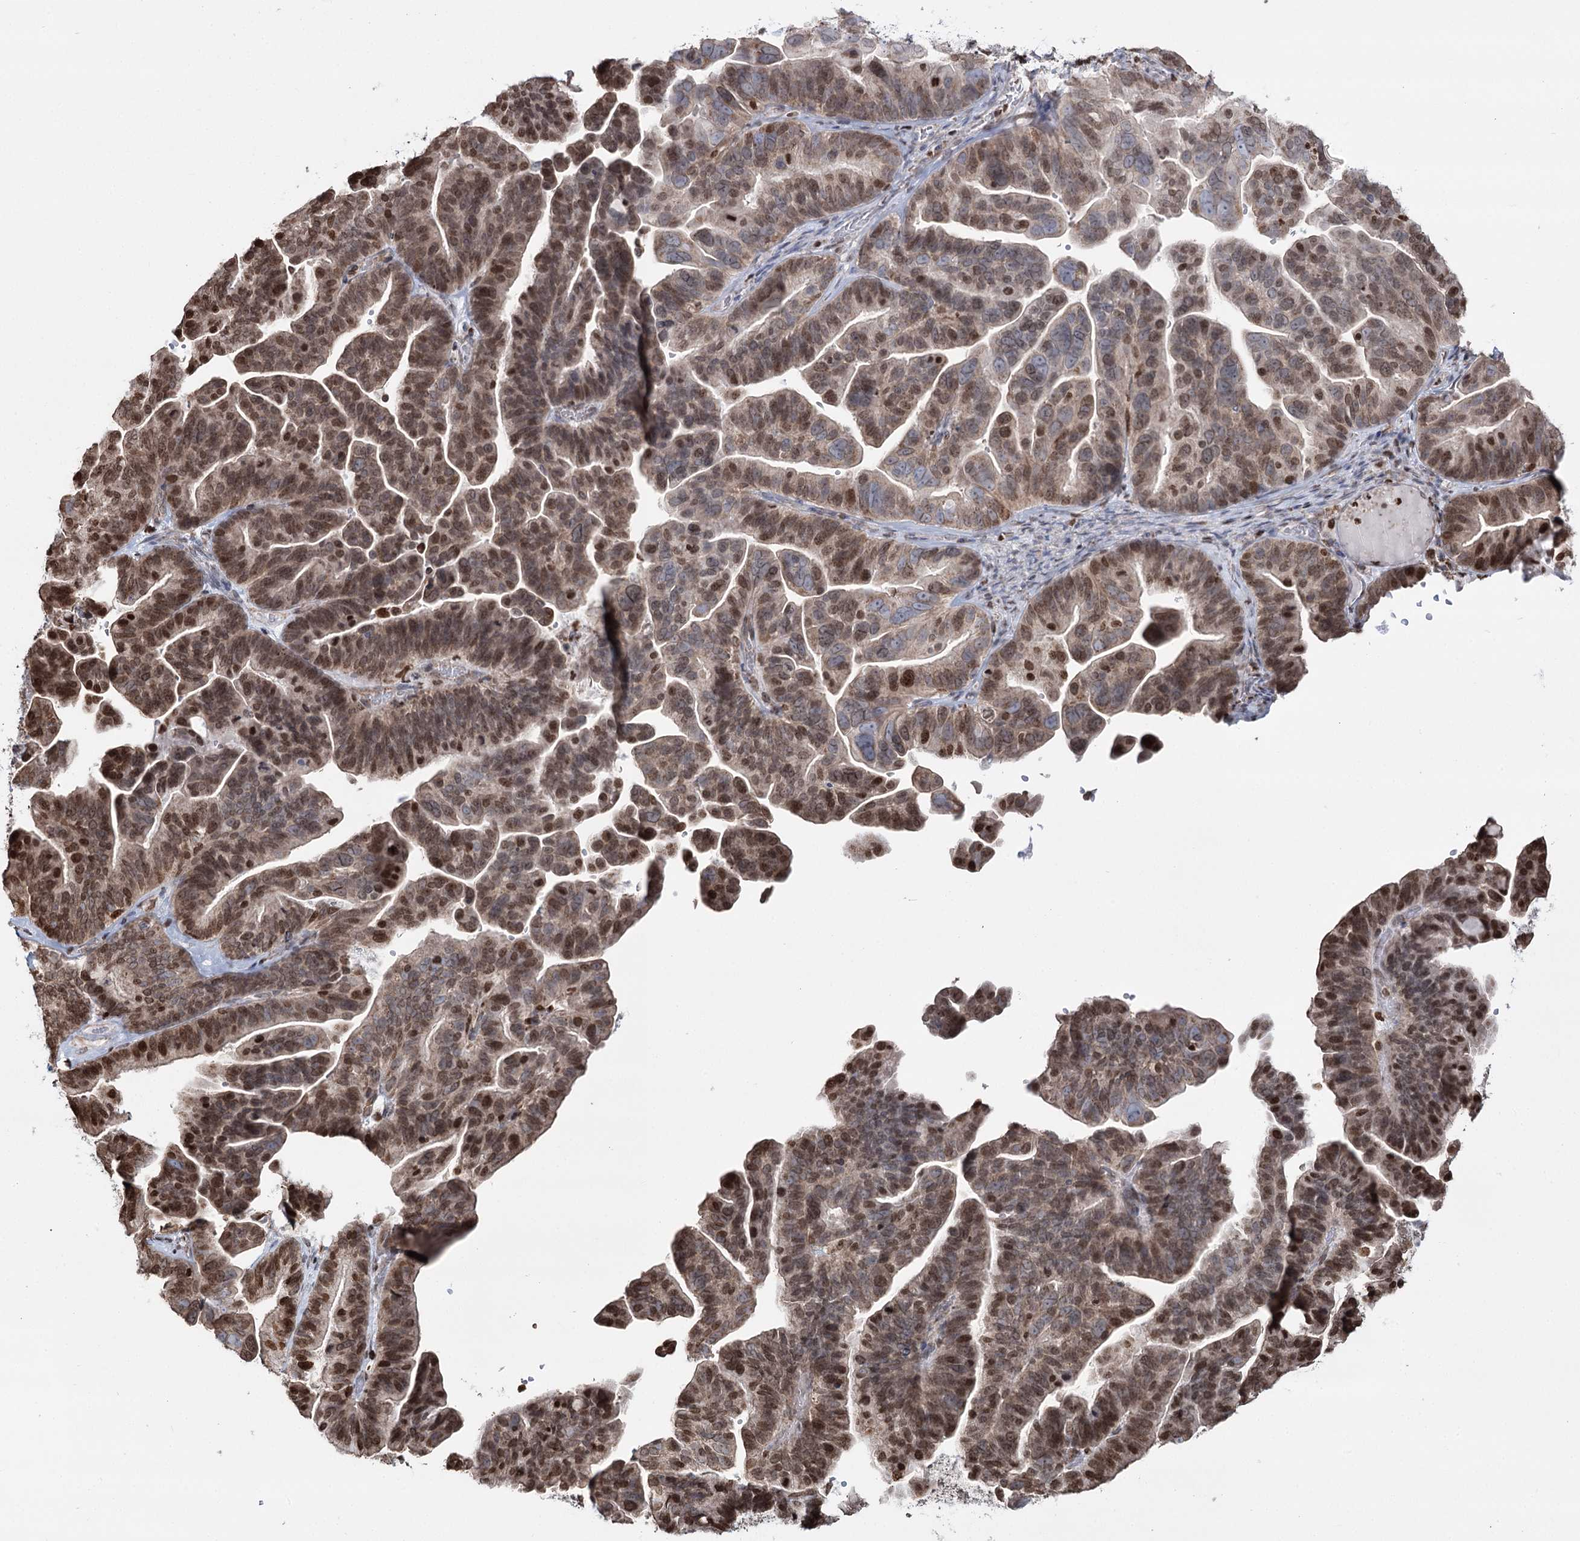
{"staining": {"intensity": "moderate", "quantity": ">75%", "location": "cytoplasmic/membranous,nuclear"}, "tissue": "ovarian cancer", "cell_type": "Tumor cells", "image_type": "cancer", "snomed": [{"axis": "morphology", "description": "Cystadenocarcinoma, serous, NOS"}, {"axis": "topography", "description": "Ovary"}], "caption": "Human ovarian cancer (serous cystadenocarcinoma) stained for a protein (brown) reveals moderate cytoplasmic/membranous and nuclear positive expression in approximately >75% of tumor cells.", "gene": "PDHX", "patient": {"sex": "female", "age": 56}}